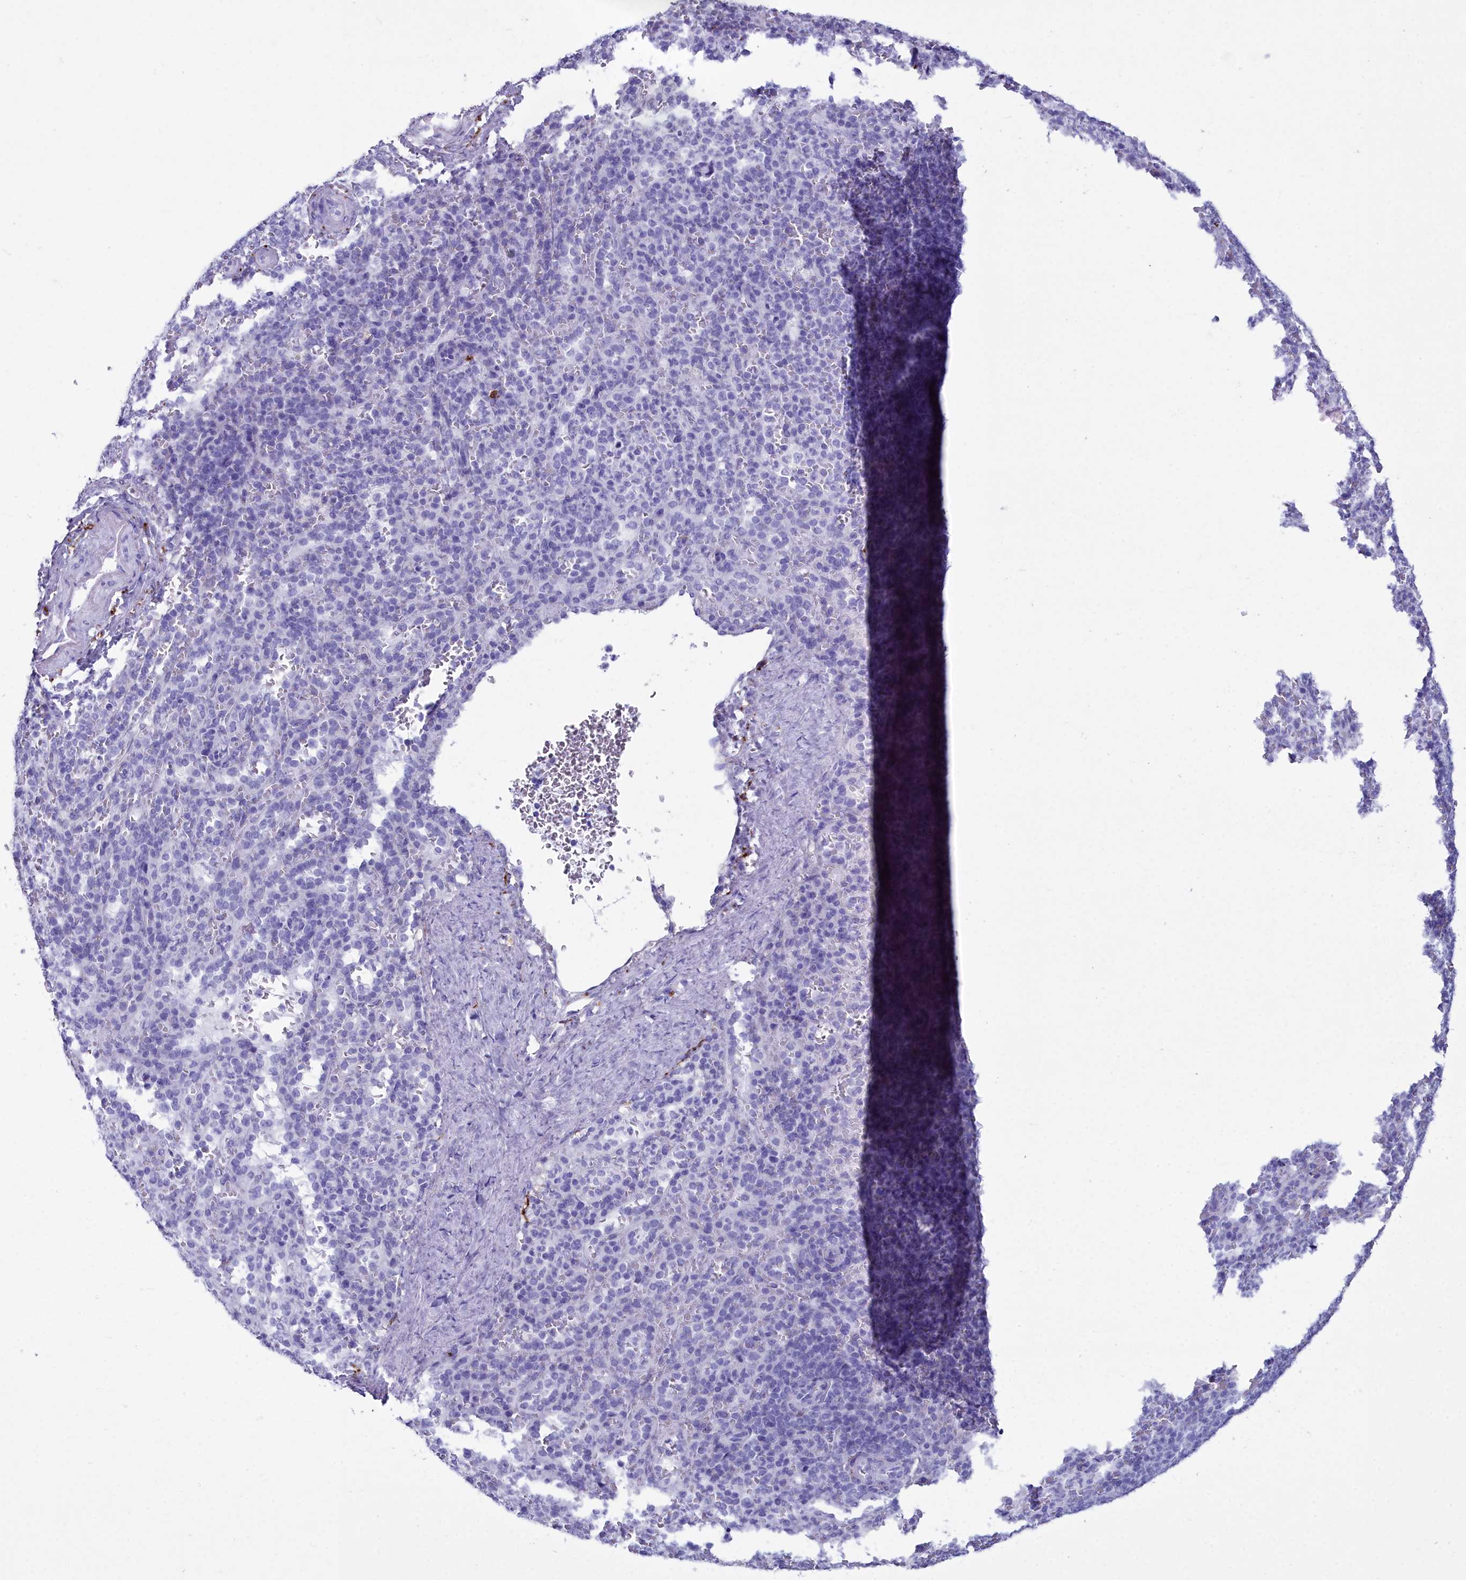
{"staining": {"intensity": "negative", "quantity": "none", "location": "none"}, "tissue": "spleen", "cell_type": "Cells in red pulp", "image_type": "normal", "snomed": [{"axis": "morphology", "description": "Normal tissue, NOS"}, {"axis": "topography", "description": "Spleen"}], "caption": "Immunohistochemical staining of normal spleen reveals no significant staining in cells in red pulp.", "gene": "MAP6", "patient": {"sex": "female", "age": 21}}